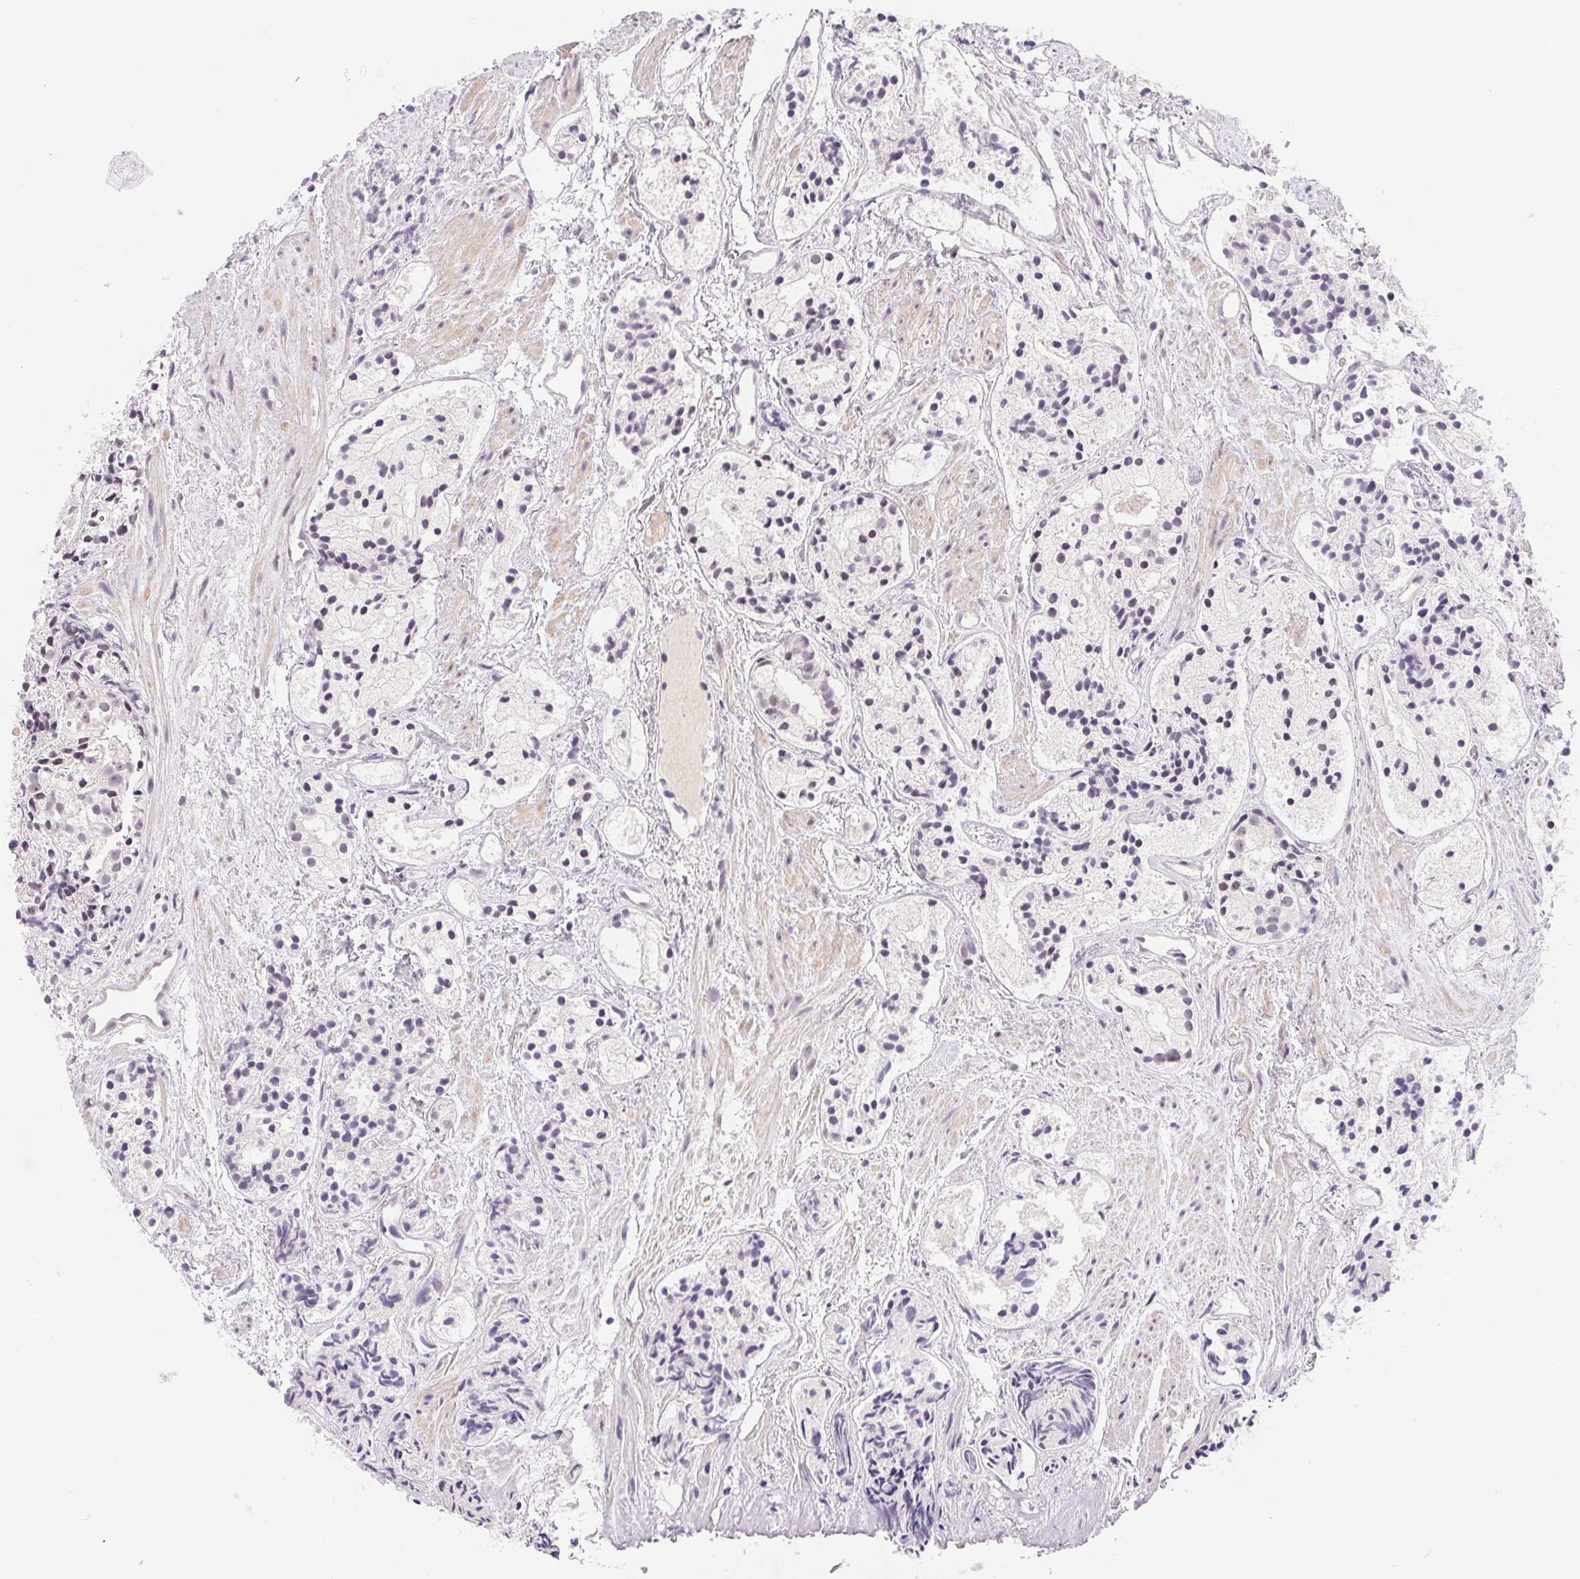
{"staining": {"intensity": "negative", "quantity": "none", "location": "none"}, "tissue": "prostate cancer", "cell_type": "Tumor cells", "image_type": "cancer", "snomed": [{"axis": "morphology", "description": "Adenocarcinoma, High grade"}, {"axis": "topography", "description": "Prostate"}], "caption": "Image shows no protein staining in tumor cells of prostate cancer tissue. Brightfield microscopy of IHC stained with DAB (brown) and hematoxylin (blue), captured at high magnification.", "gene": "LCA5L", "patient": {"sex": "male", "age": 85}}